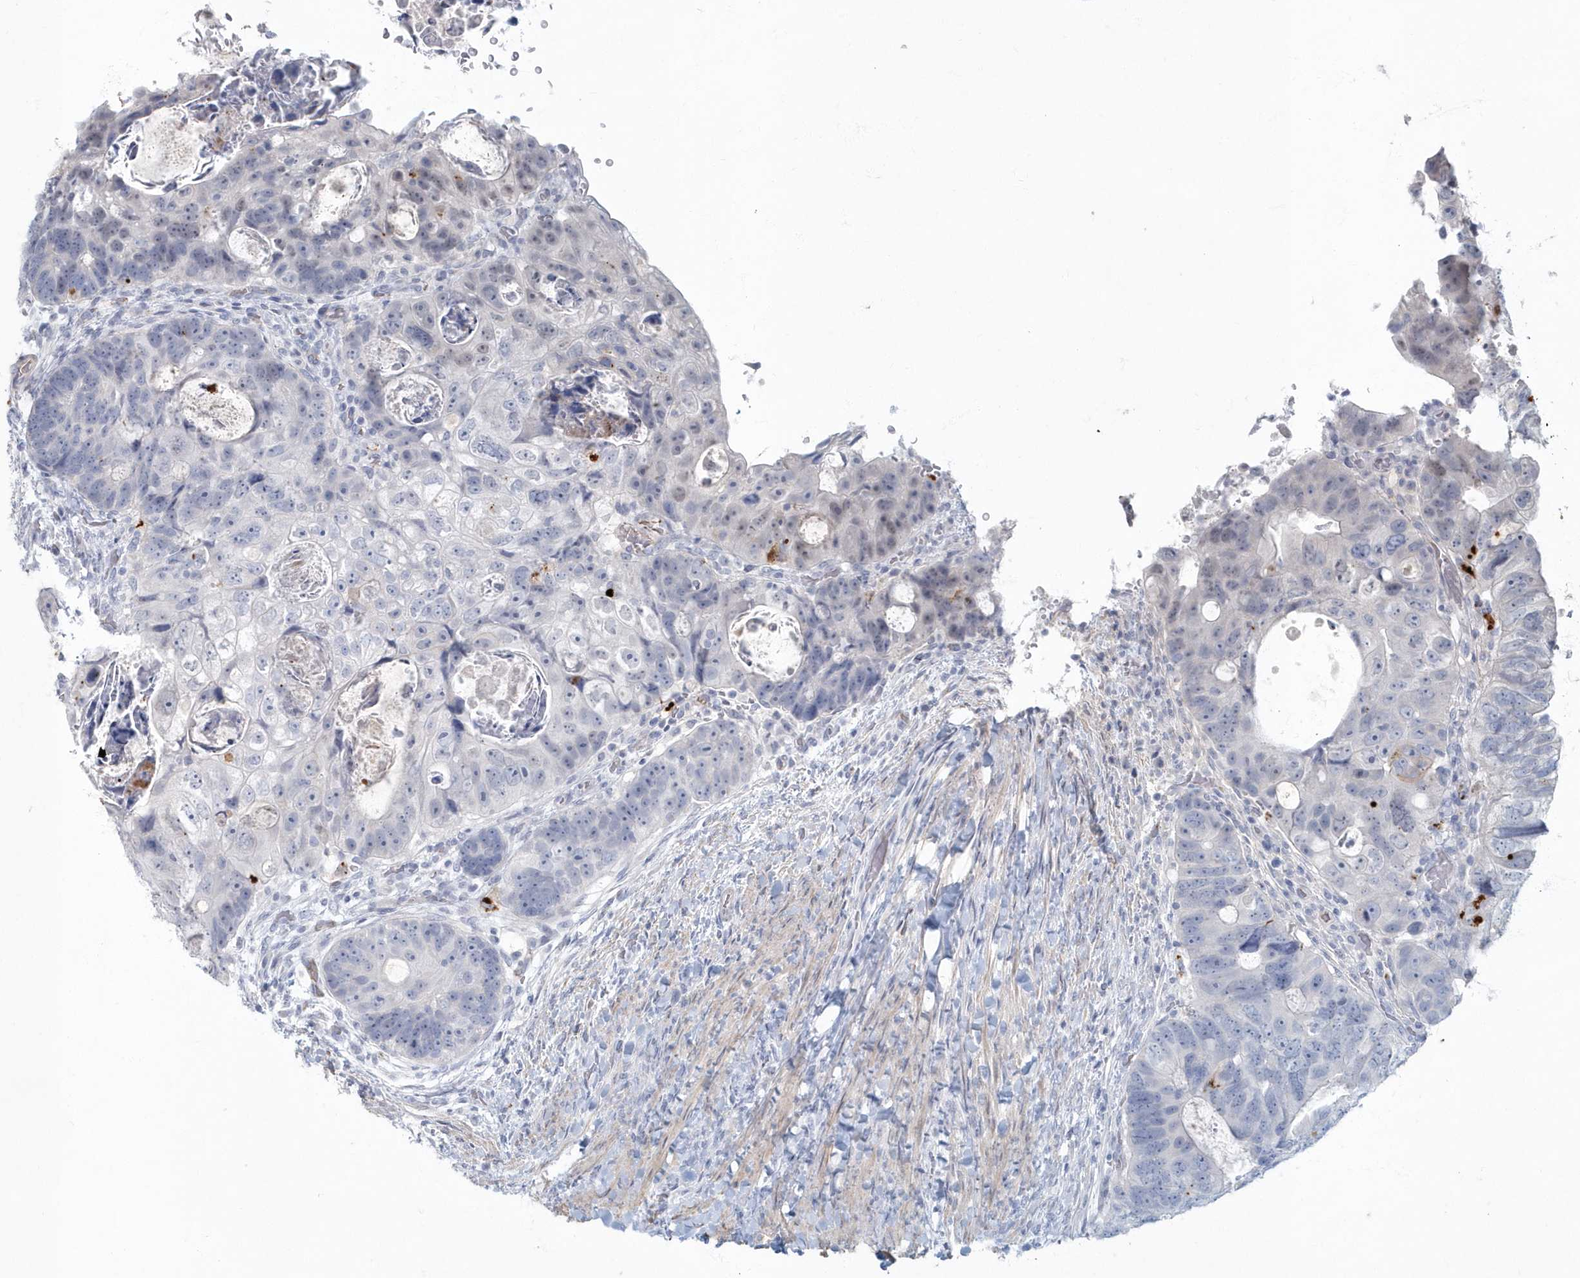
{"staining": {"intensity": "negative", "quantity": "none", "location": "none"}, "tissue": "colorectal cancer", "cell_type": "Tumor cells", "image_type": "cancer", "snomed": [{"axis": "morphology", "description": "Adenocarcinoma, NOS"}, {"axis": "topography", "description": "Rectum"}], "caption": "A high-resolution image shows immunohistochemistry (IHC) staining of colorectal cancer, which reveals no significant positivity in tumor cells.", "gene": "MYOT", "patient": {"sex": "male", "age": 59}}